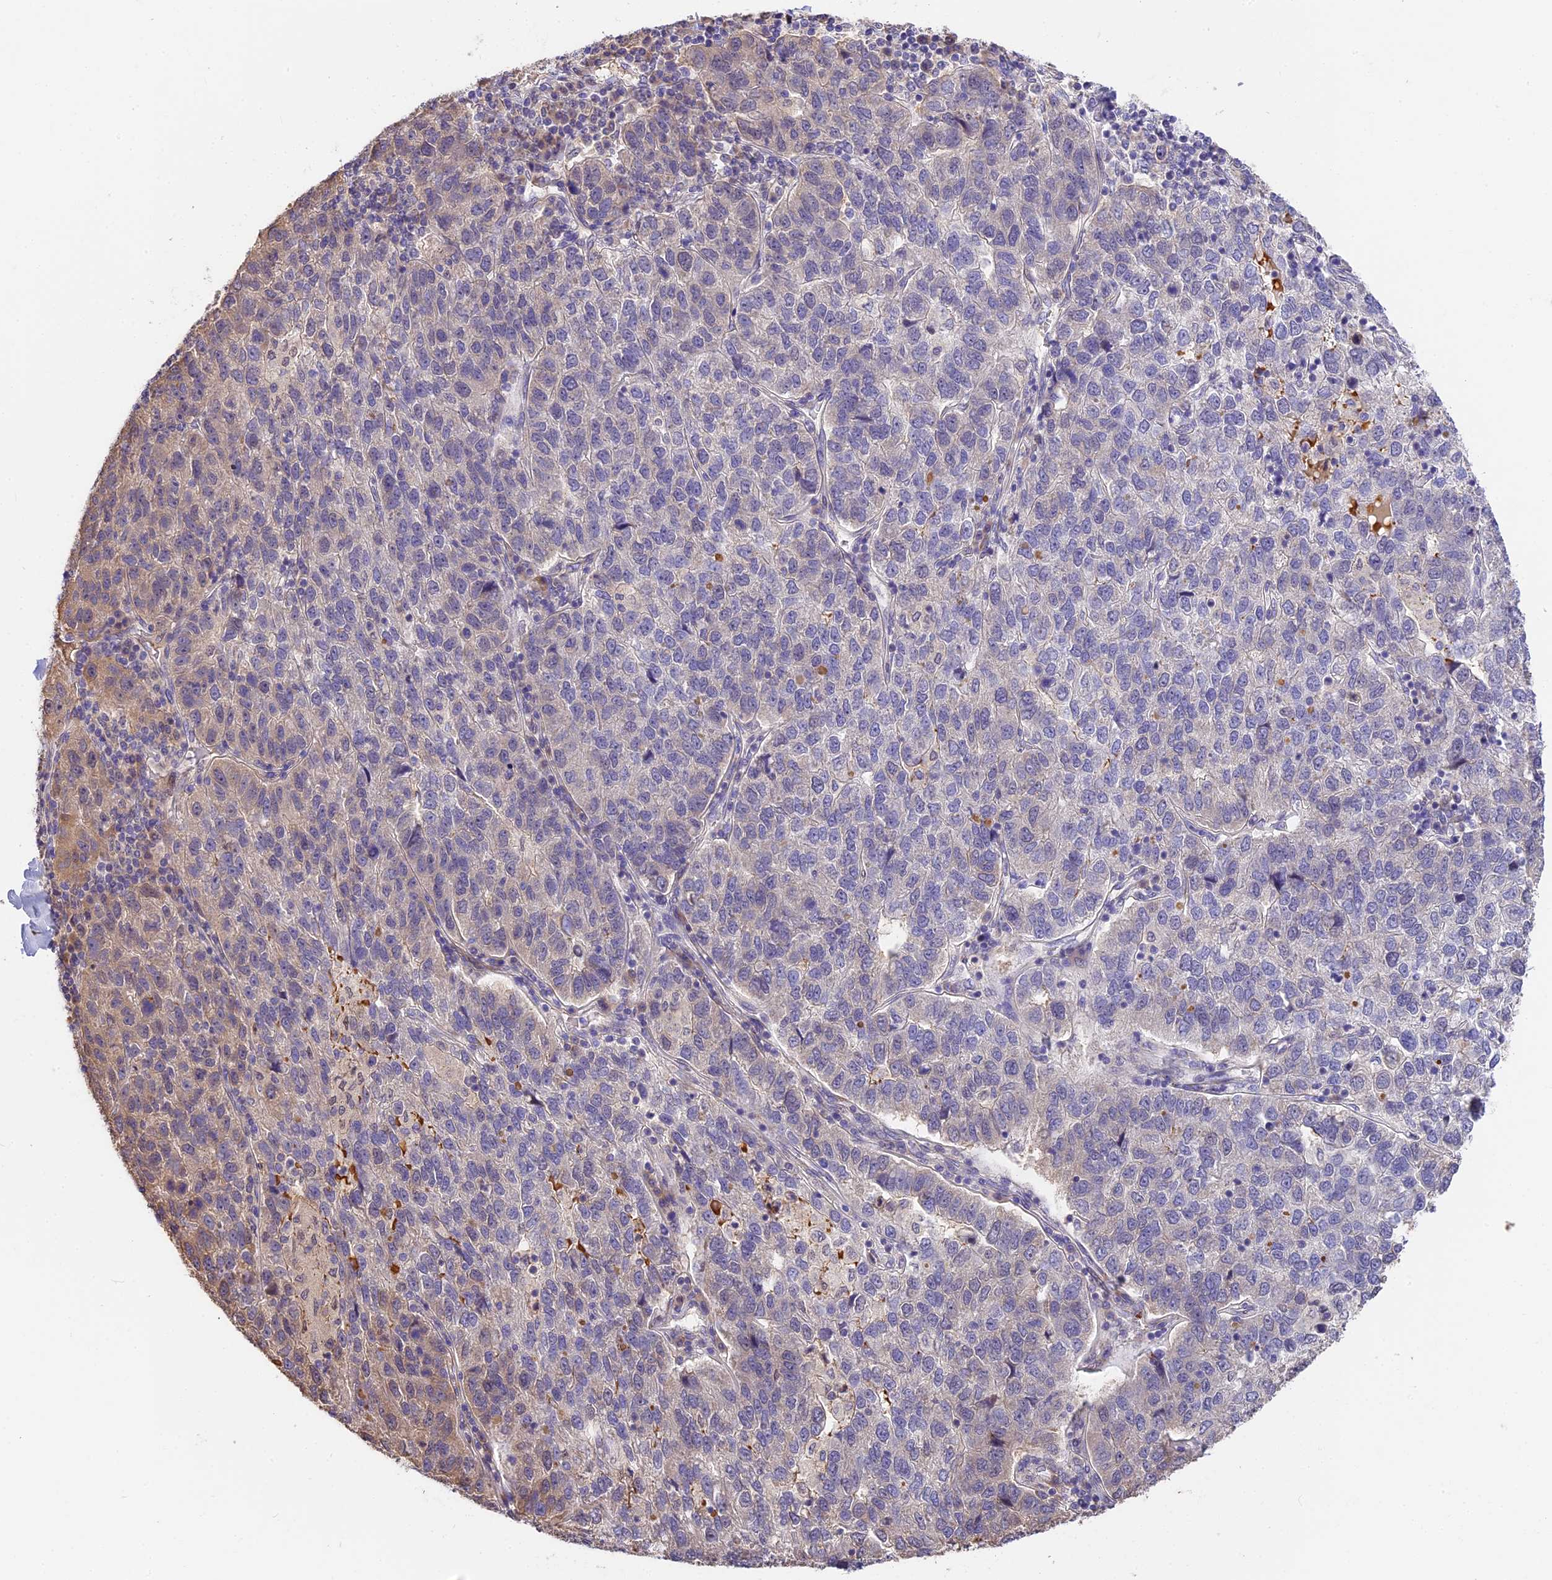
{"staining": {"intensity": "moderate", "quantity": "<25%", "location": "cytoplasmic/membranous"}, "tissue": "pancreatic cancer", "cell_type": "Tumor cells", "image_type": "cancer", "snomed": [{"axis": "morphology", "description": "Adenocarcinoma, NOS"}, {"axis": "topography", "description": "Pancreas"}], "caption": "A high-resolution micrograph shows immunohistochemistry staining of pancreatic adenocarcinoma, which shows moderate cytoplasmic/membranous expression in approximately <25% of tumor cells. (DAB IHC, brown staining for protein, blue staining for nuclei).", "gene": "BSCL2", "patient": {"sex": "female", "age": 61}}